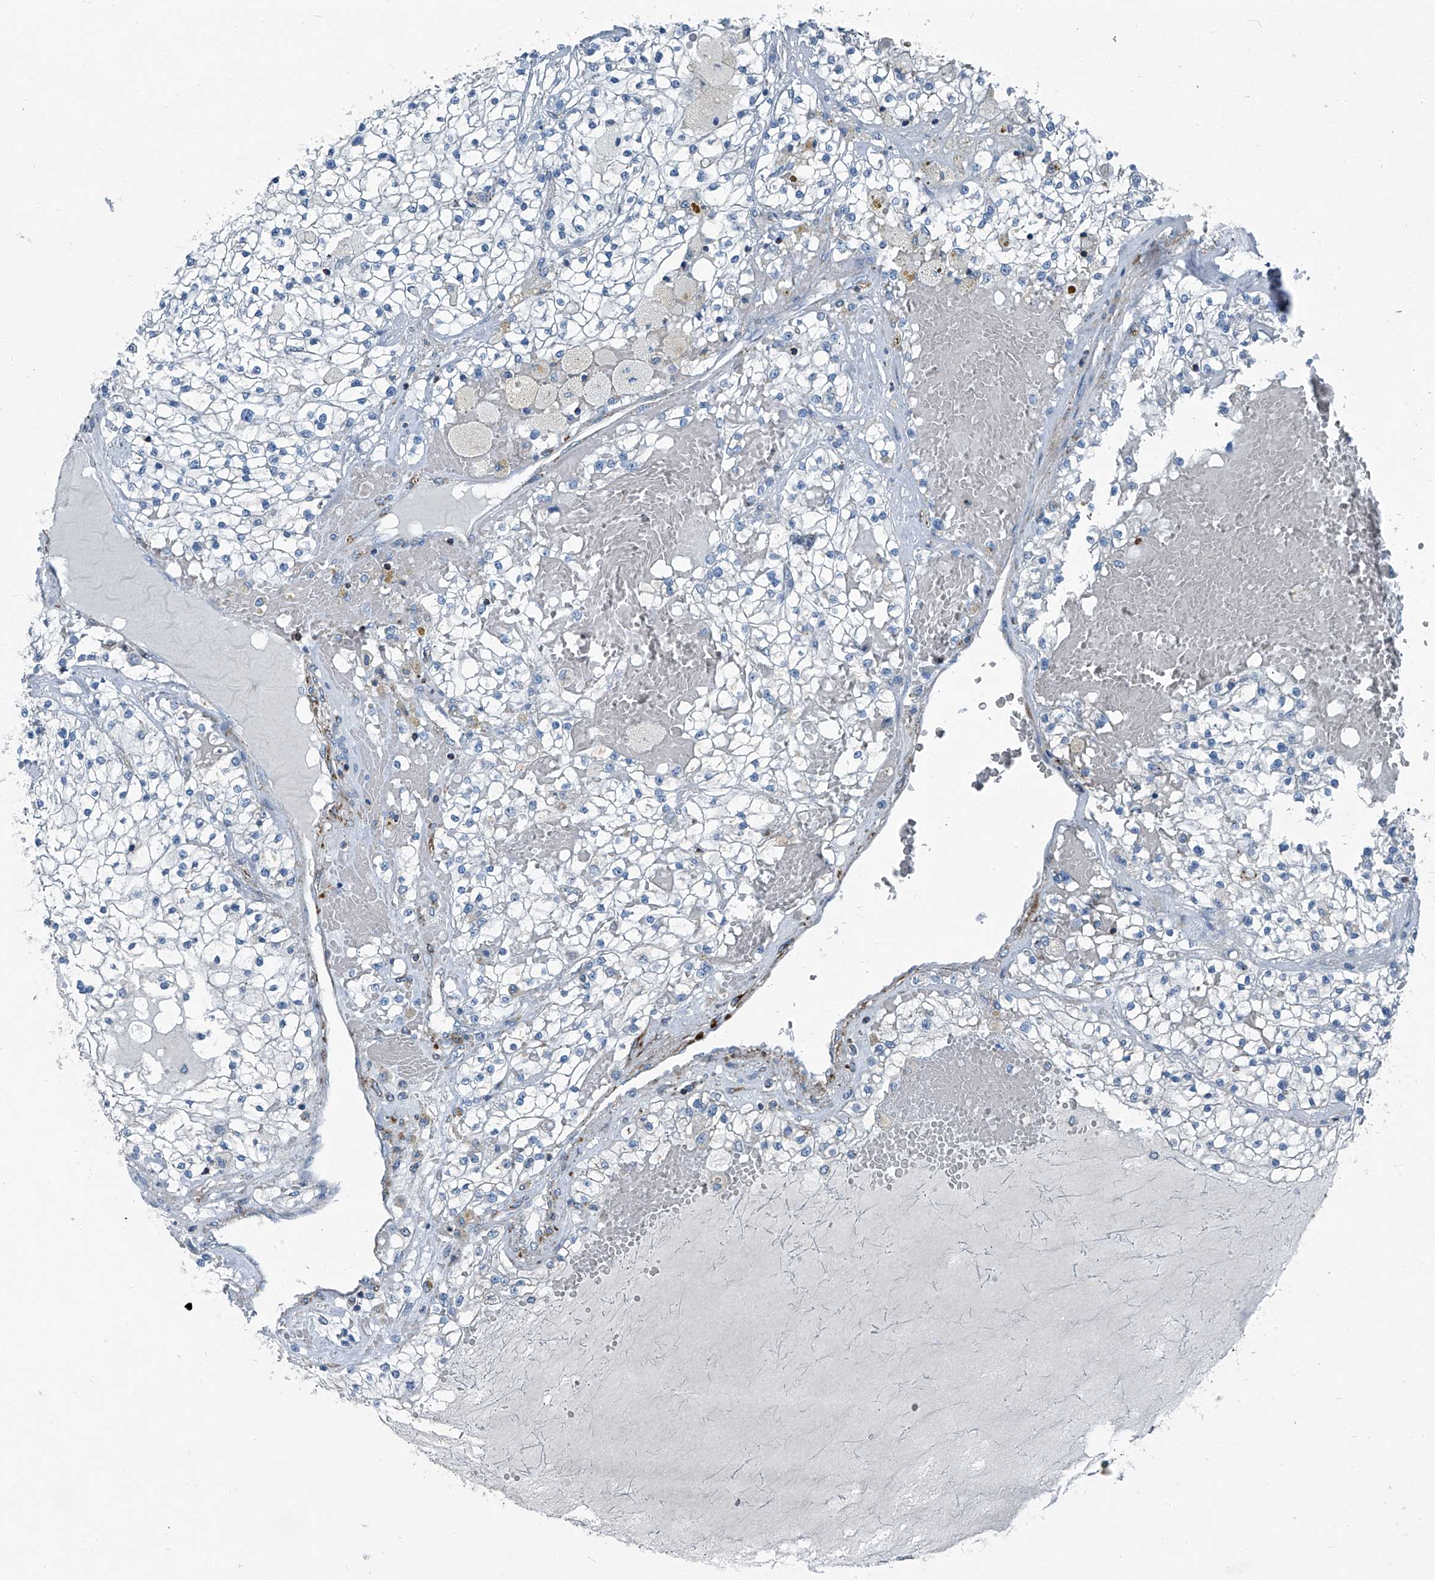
{"staining": {"intensity": "negative", "quantity": "none", "location": "none"}, "tissue": "renal cancer", "cell_type": "Tumor cells", "image_type": "cancer", "snomed": [{"axis": "morphology", "description": "Normal tissue, NOS"}, {"axis": "morphology", "description": "Adenocarcinoma, NOS"}, {"axis": "topography", "description": "Kidney"}], "caption": "Renal adenocarcinoma was stained to show a protein in brown. There is no significant staining in tumor cells.", "gene": "SEPTIN7", "patient": {"sex": "male", "age": 68}}